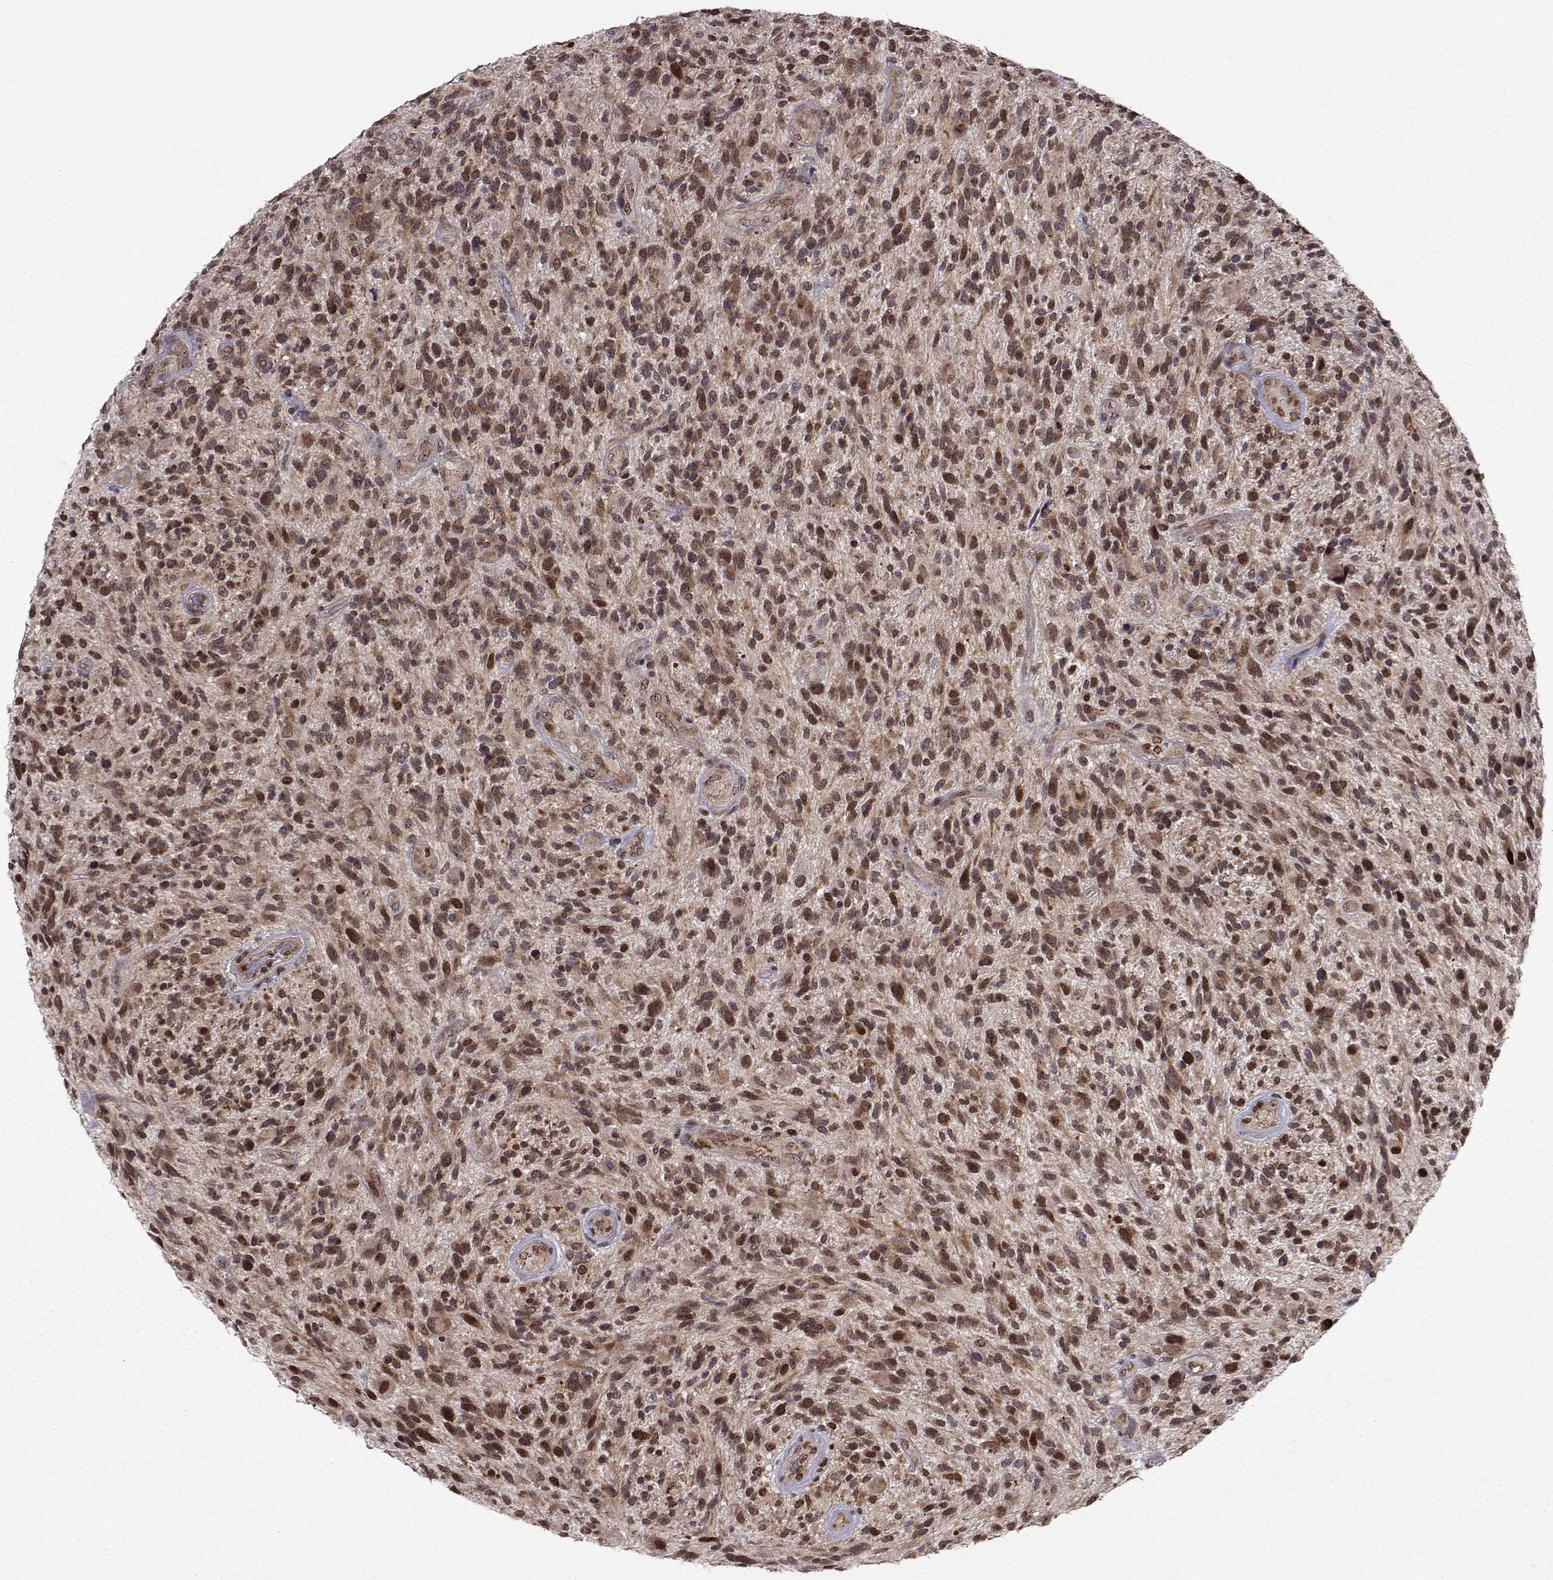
{"staining": {"intensity": "moderate", "quantity": ">75%", "location": "cytoplasmic/membranous"}, "tissue": "glioma", "cell_type": "Tumor cells", "image_type": "cancer", "snomed": [{"axis": "morphology", "description": "Glioma, malignant, High grade"}, {"axis": "topography", "description": "Brain"}], "caption": "Immunohistochemistry image of neoplastic tissue: malignant high-grade glioma stained using immunohistochemistry displays medium levels of moderate protein expression localized specifically in the cytoplasmic/membranous of tumor cells, appearing as a cytoplasmic/membranous brown color.", "gene": "PKN2", "patient": {"sex": "male", "age": 47}}